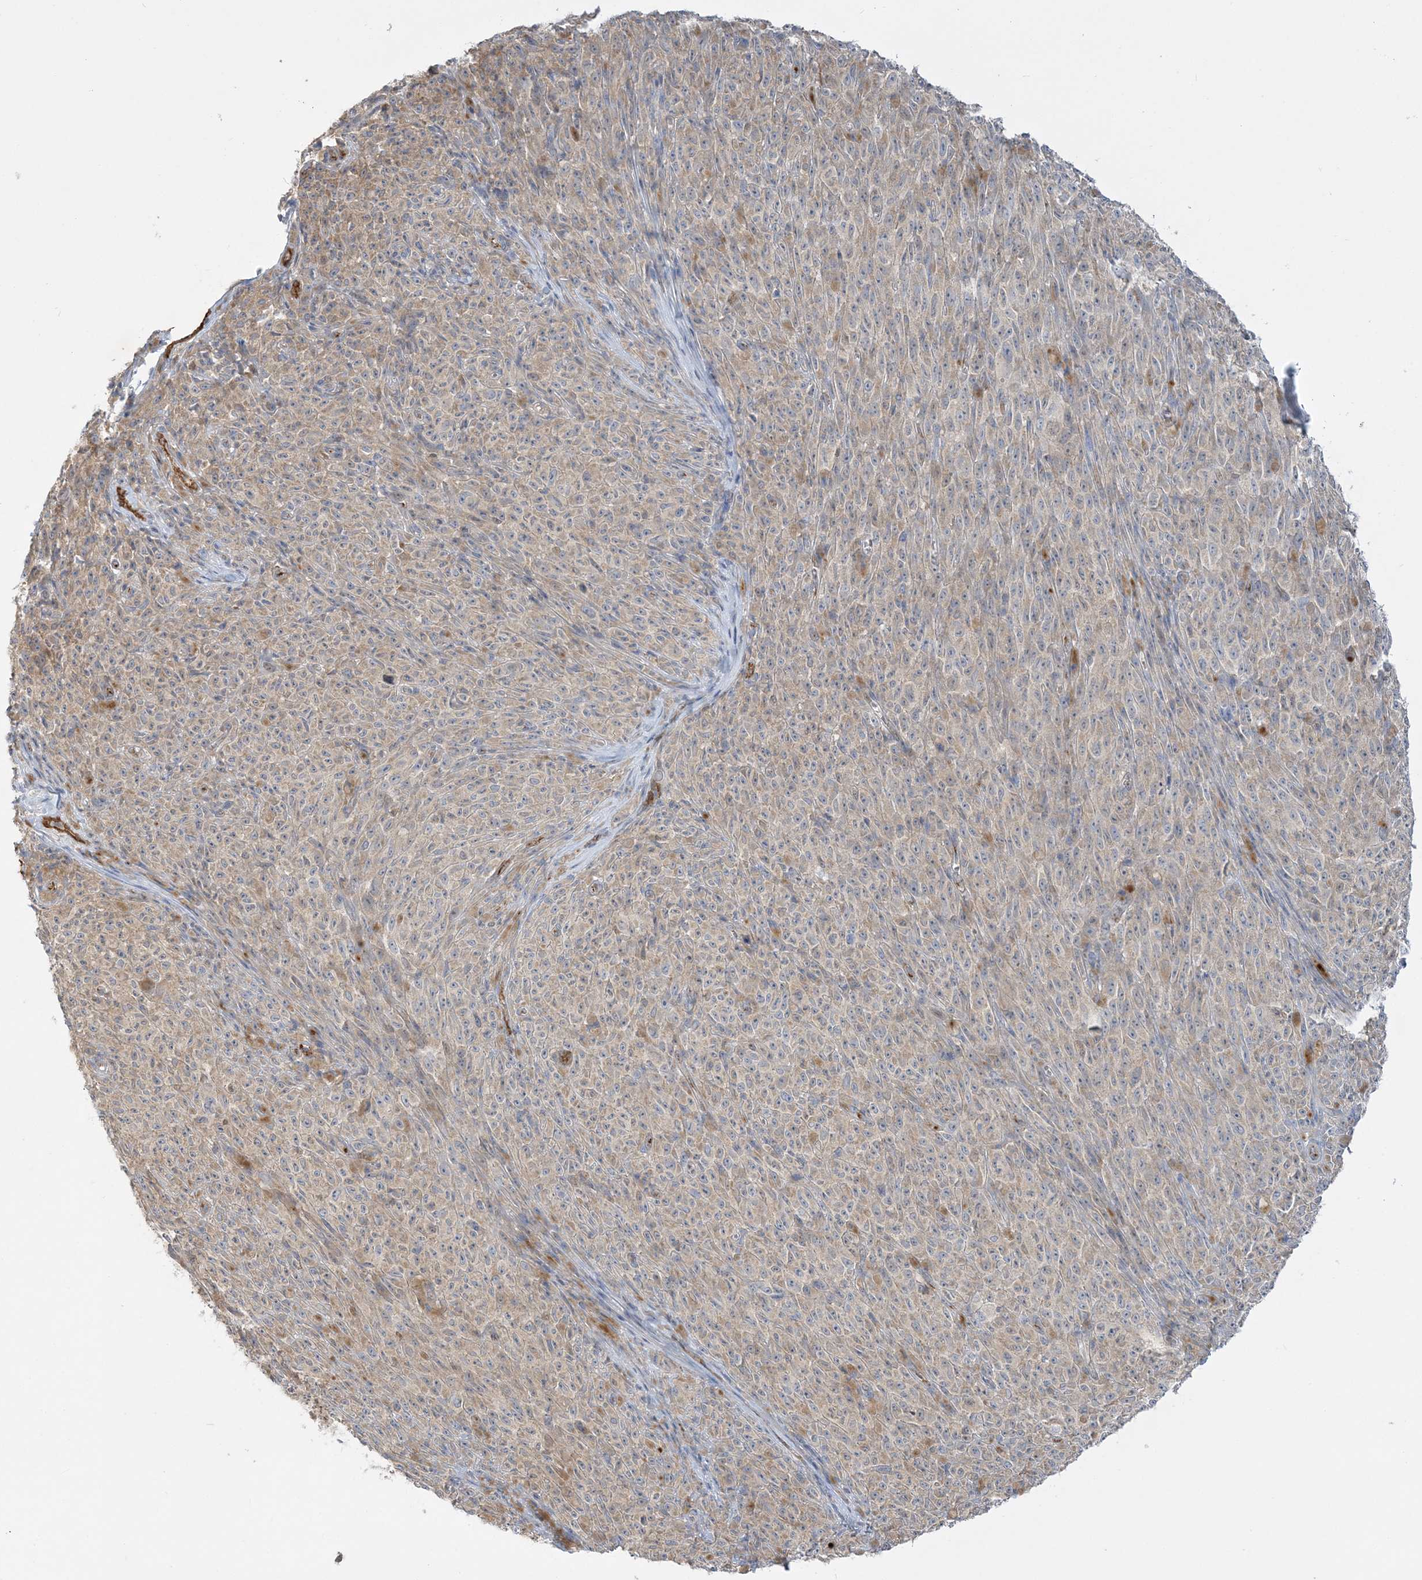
{"staining": {"intensity": "weak", "quantity": ">75%", "location": "cytoplasmic/membranous"}, "tissue": "melanoma", "cell_type": "Tumor cells", "image_type": "cancer", "snomed": [{"axis": "morphology", "description": "Malignant melanoma, NOS"}, {"axis": "topography", "description": "Skin"}], "caption": "This histopathology image displays immunohistochemistry staining of human melanoma, with low weak cytoplasmic/membranous staining in about >75% of tumor cells.", "gene": "INPP1", "patient": {"sex": "female", "age": 82}}